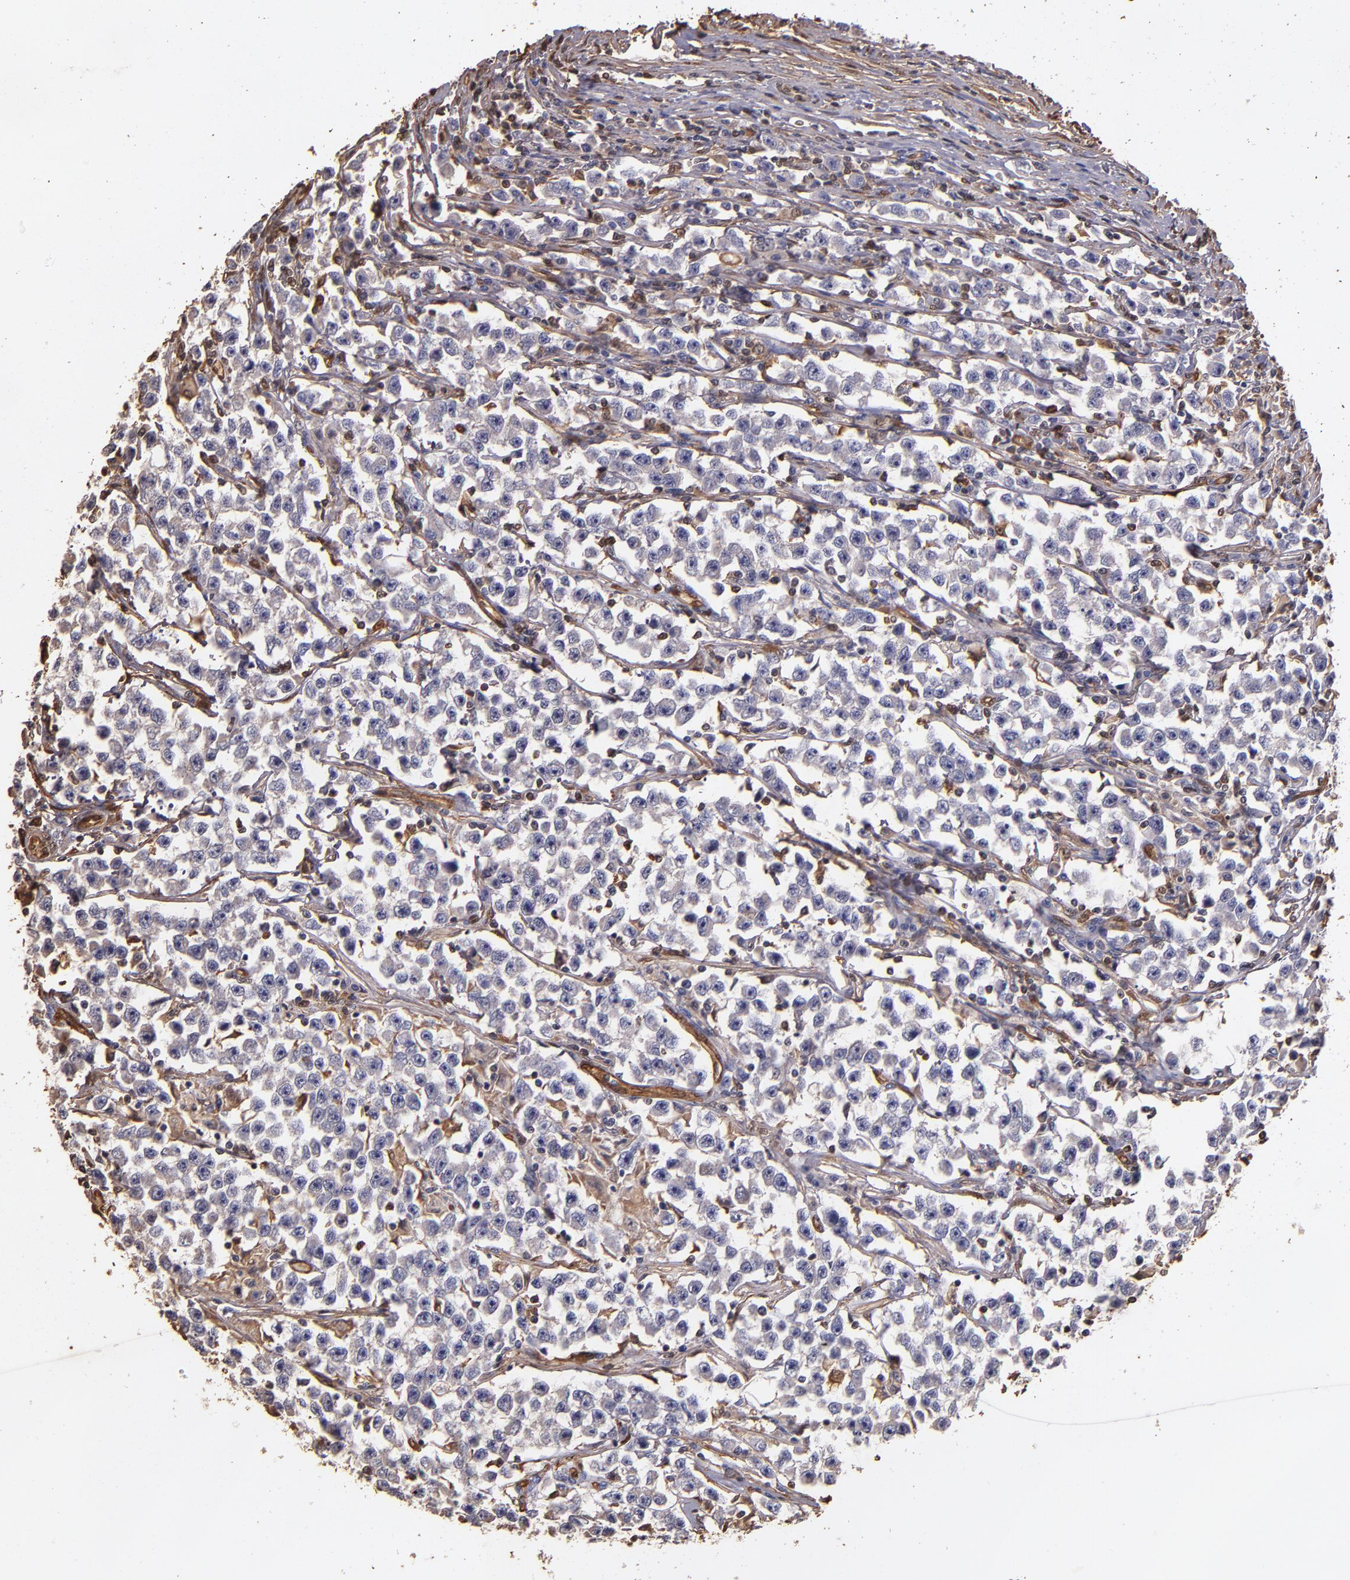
{"staining": {"intensity": "negative", "quantity": "none", "location": "none"}, "tissue": "testis cancer", "cell_type": "Tumor cells", "image_type": "cancer", "snomed": [{"axis": "morphology", "description": "Seminoma, NOS"}, {"axis": "topography", "description": "Testis"}], "caption": "A histopathology image of testis seminoma stained for a protein demonstrates no brown staining in tumor cells.", "gene": "S100A6", "patient": {"sex": "male", "age": 33}}